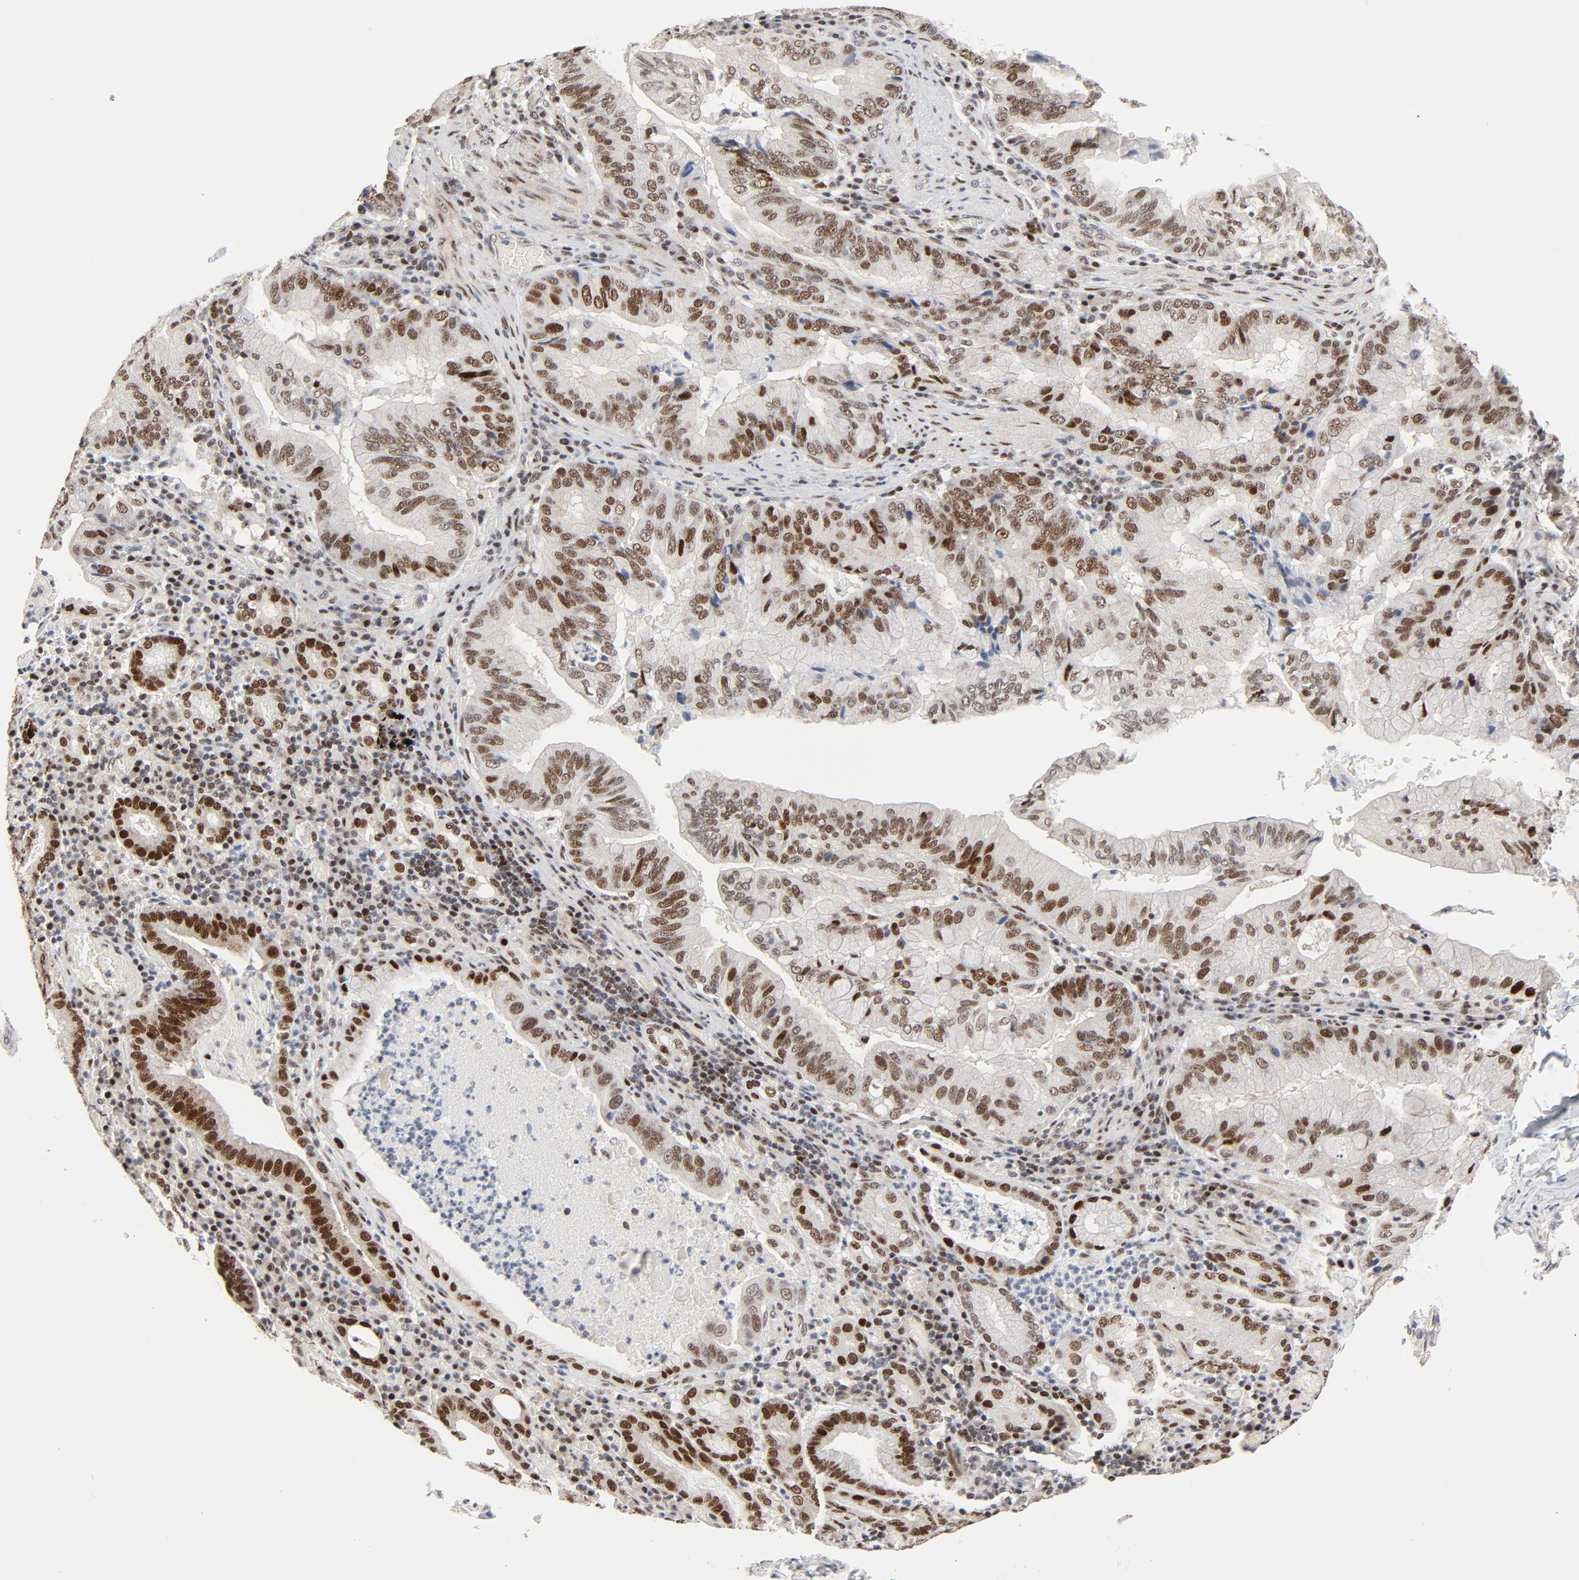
{"staining": {"intensity": "moderate", "quantity": ">75%", "location": "nuclear"}, "tissue": "stomach cancer", "cell_type": "Tumor cells", "image_type": "cancer", "snomed": [{"axis": "morphology", "description": "Adenocarcinoma, NOS"}, {"axis": "topography", "description": "Stomach, upper"}], "caption": "The micrograph reveals a brown stain indicating the presence of a protein in the nuclear of tumor cells in adenocarcinoma (stomach).", "gene": "GTF2I", "patient": {"sex": "male", "age": 80}}